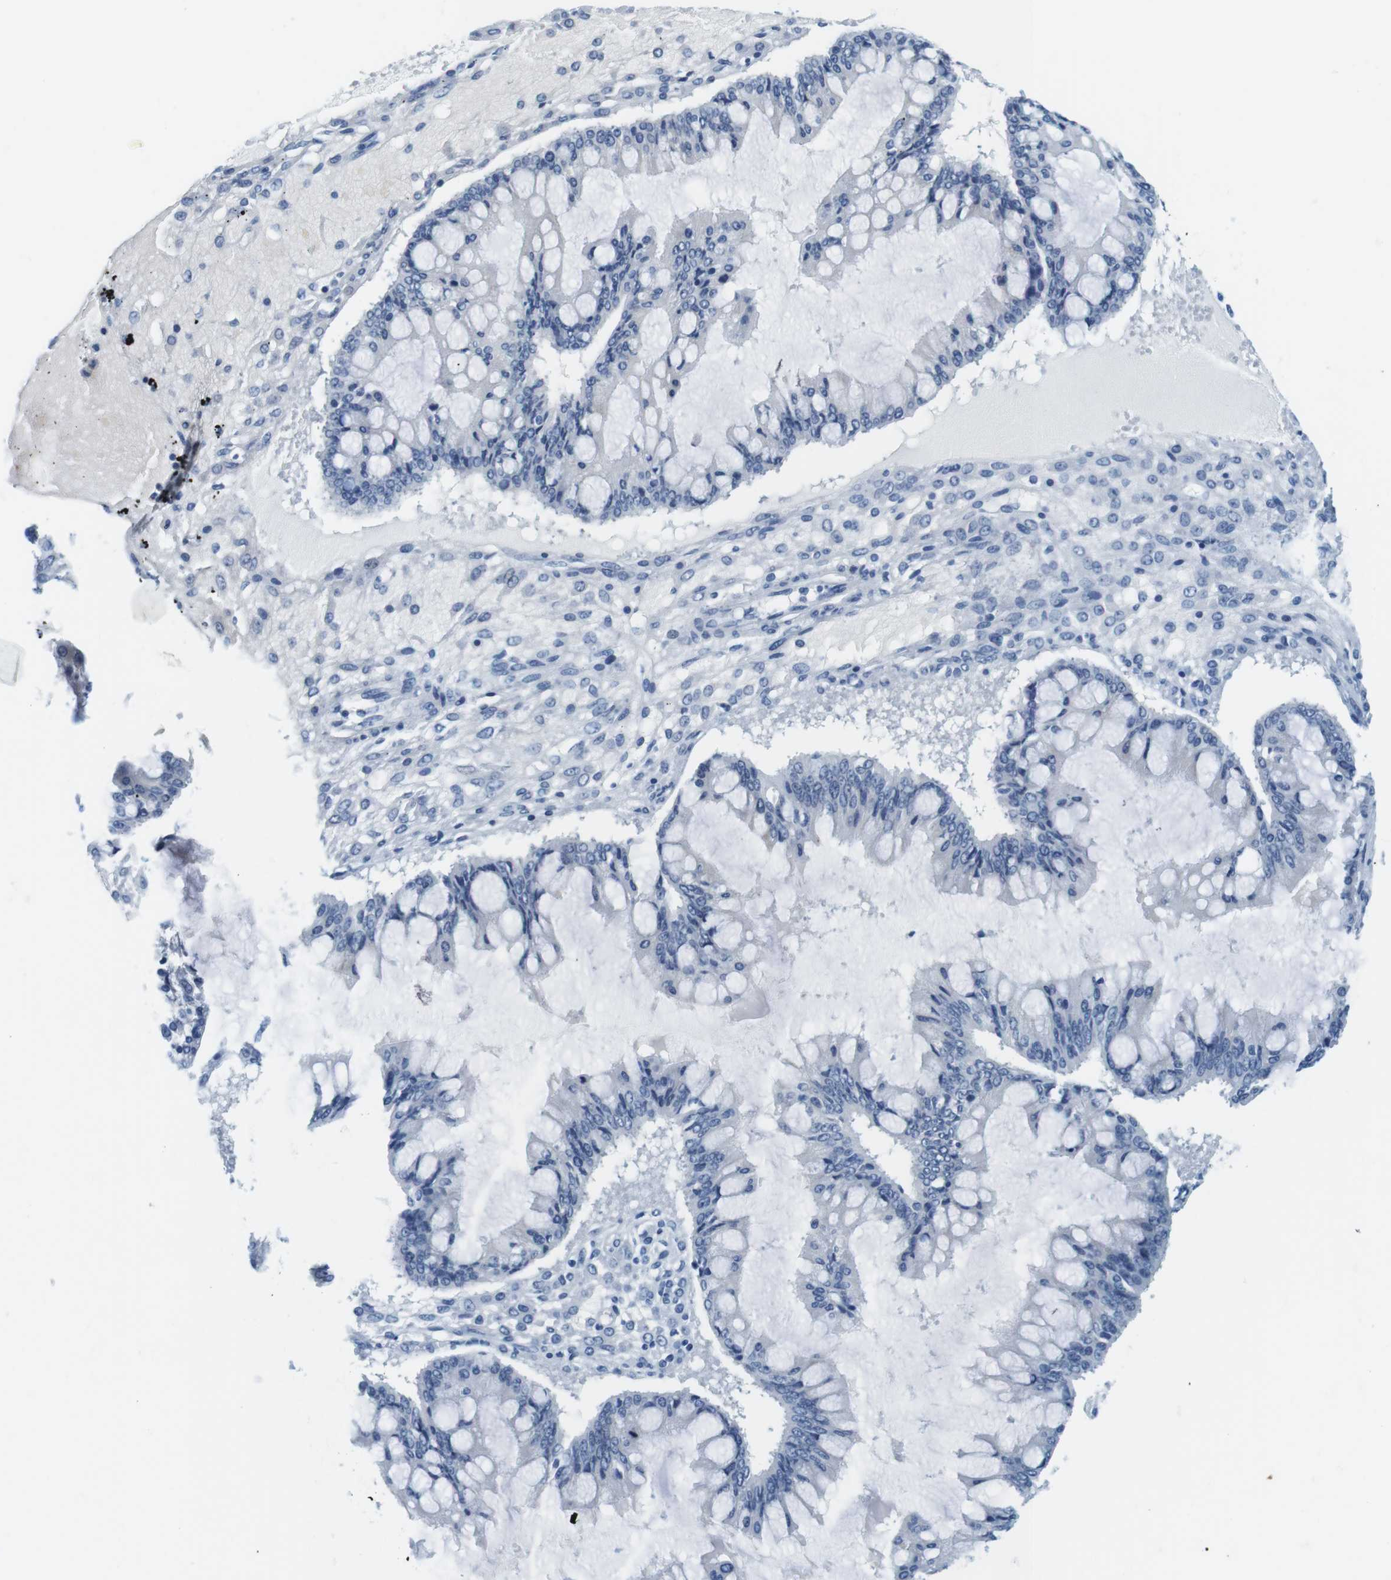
{"staining": {"intensity": "negative", "quantity": "none", "location": "none"}, "tissue": "ovarian cancer", "cell_type": "Tumor cells", "image_type": "cancer", "snomed": [{"axis": "morphology", "description": "Cystadenocarcinoma, mucinous, NOS"}, {"axis": "topography", "description": "Ovary"}], "caption": "Ovarian cancer stained for a protein using immunohistochemistry (IHC) shows no positivity tumor cells.", "gene": "CYP2C9", "patient": {"sex": "female", "age": 73}}